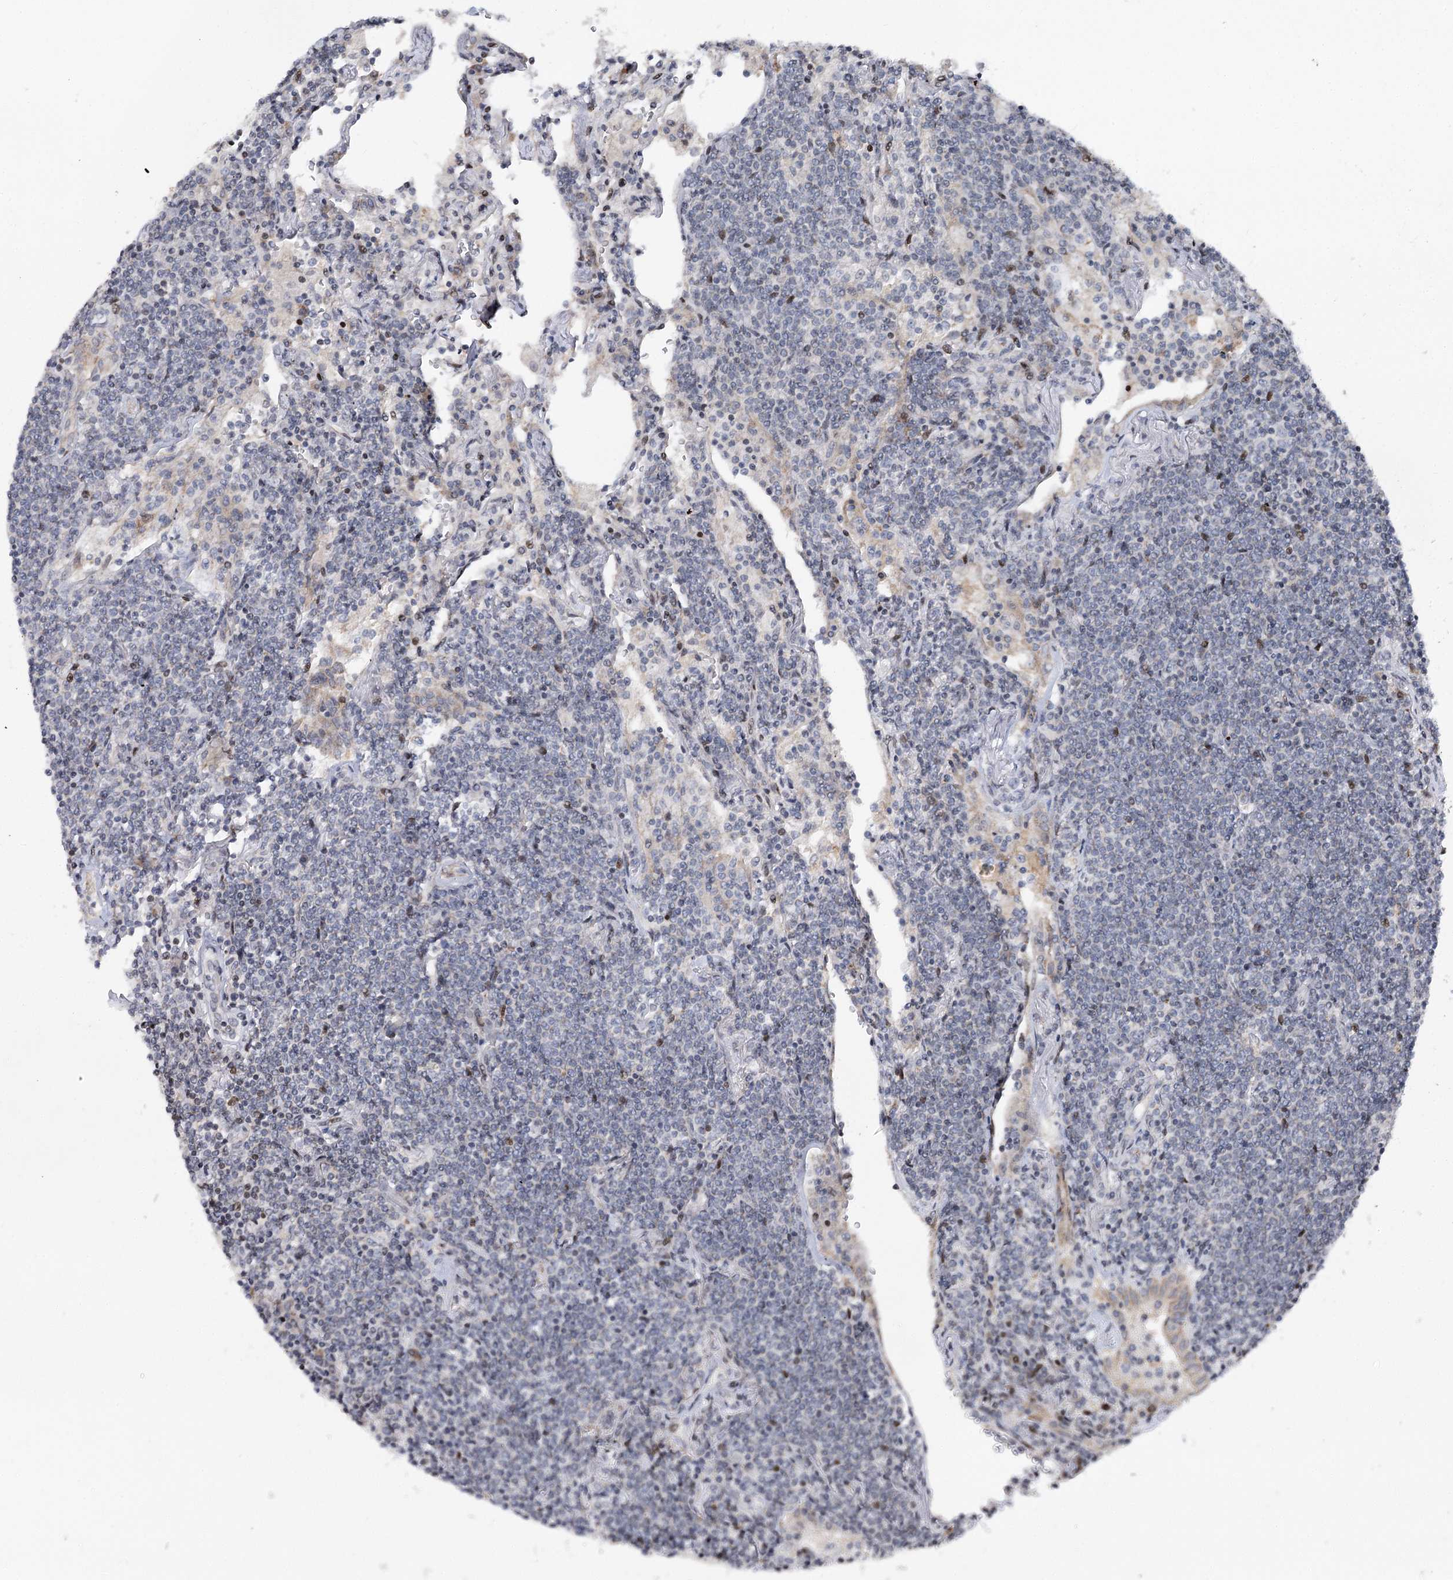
{"staining": {"intensity": "negative", "quantity": "none", "location": "none"}, "tissue": "lymphoma", "cell_type": "Tumor cells", "image_type": "cancer", "snomed": [{"axis": "morphology", "description": "Malignant lymphoma, non-Hodgkin's type, Low grade"}, {"axis": "topography", "description": "Lung"}], "caption": "An image of lymphoma stained for a protein reveals no brown staining in tumor cells.", "gene": "PTGR1", "patient": {"sex": "female", "age": 71}}